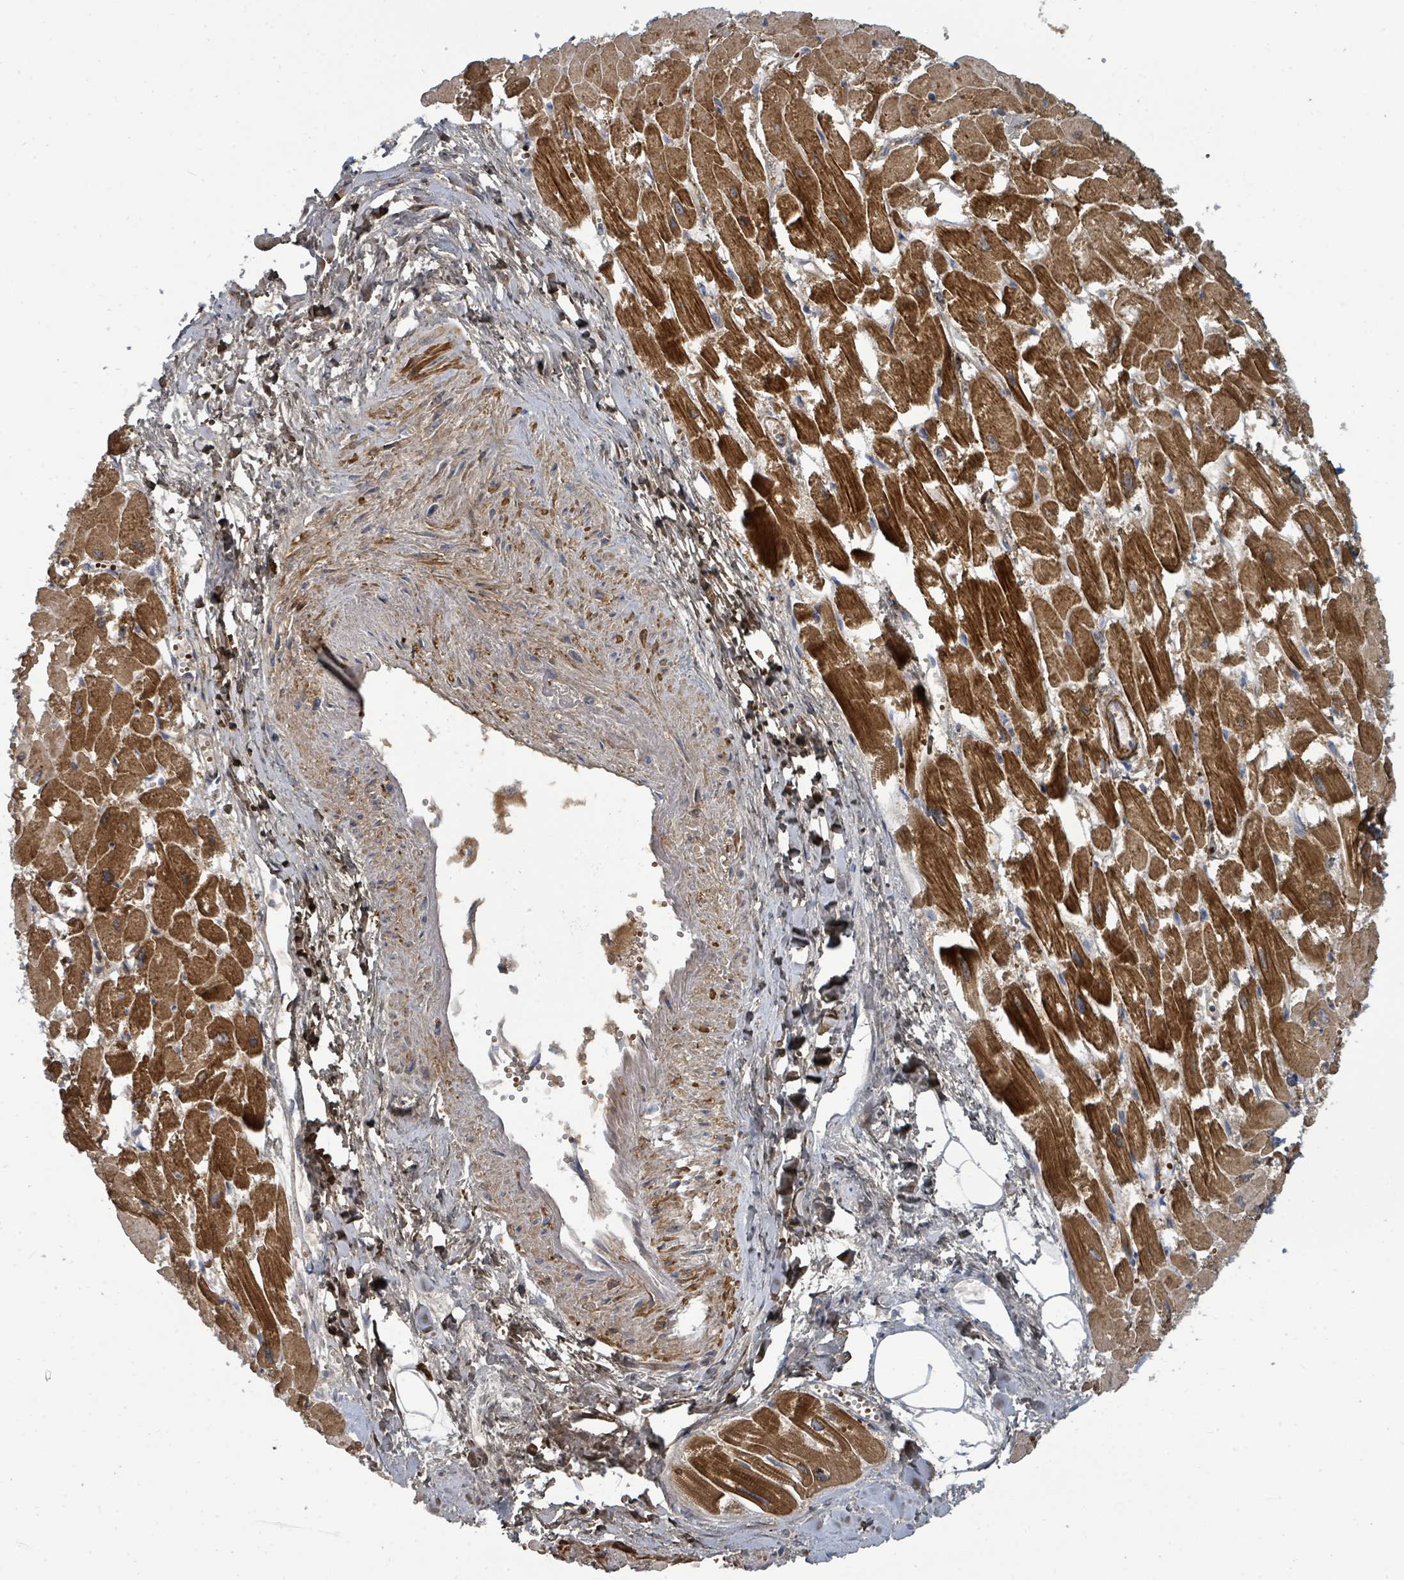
{"staining": {"intensity": "strong", "quantity": ">75%", "location": "cytoplasmic/membranous"}, "tissue": "heart muscle", "cell_type": "Cardiomyocytes", "image_type": "normal", "snomed": [{"axis": "morphology", "description": "Normal tissue, NOS"}, {"axis": "topography", "description": "Heart"}], "caption": "Strong cytoplasmic/membranous staining is present in approximately >75% of cardiomyocytes in unremarkable heart muscle.", "gene": "TRDMT1", "patient": {"sex": "male", "age": 54}}